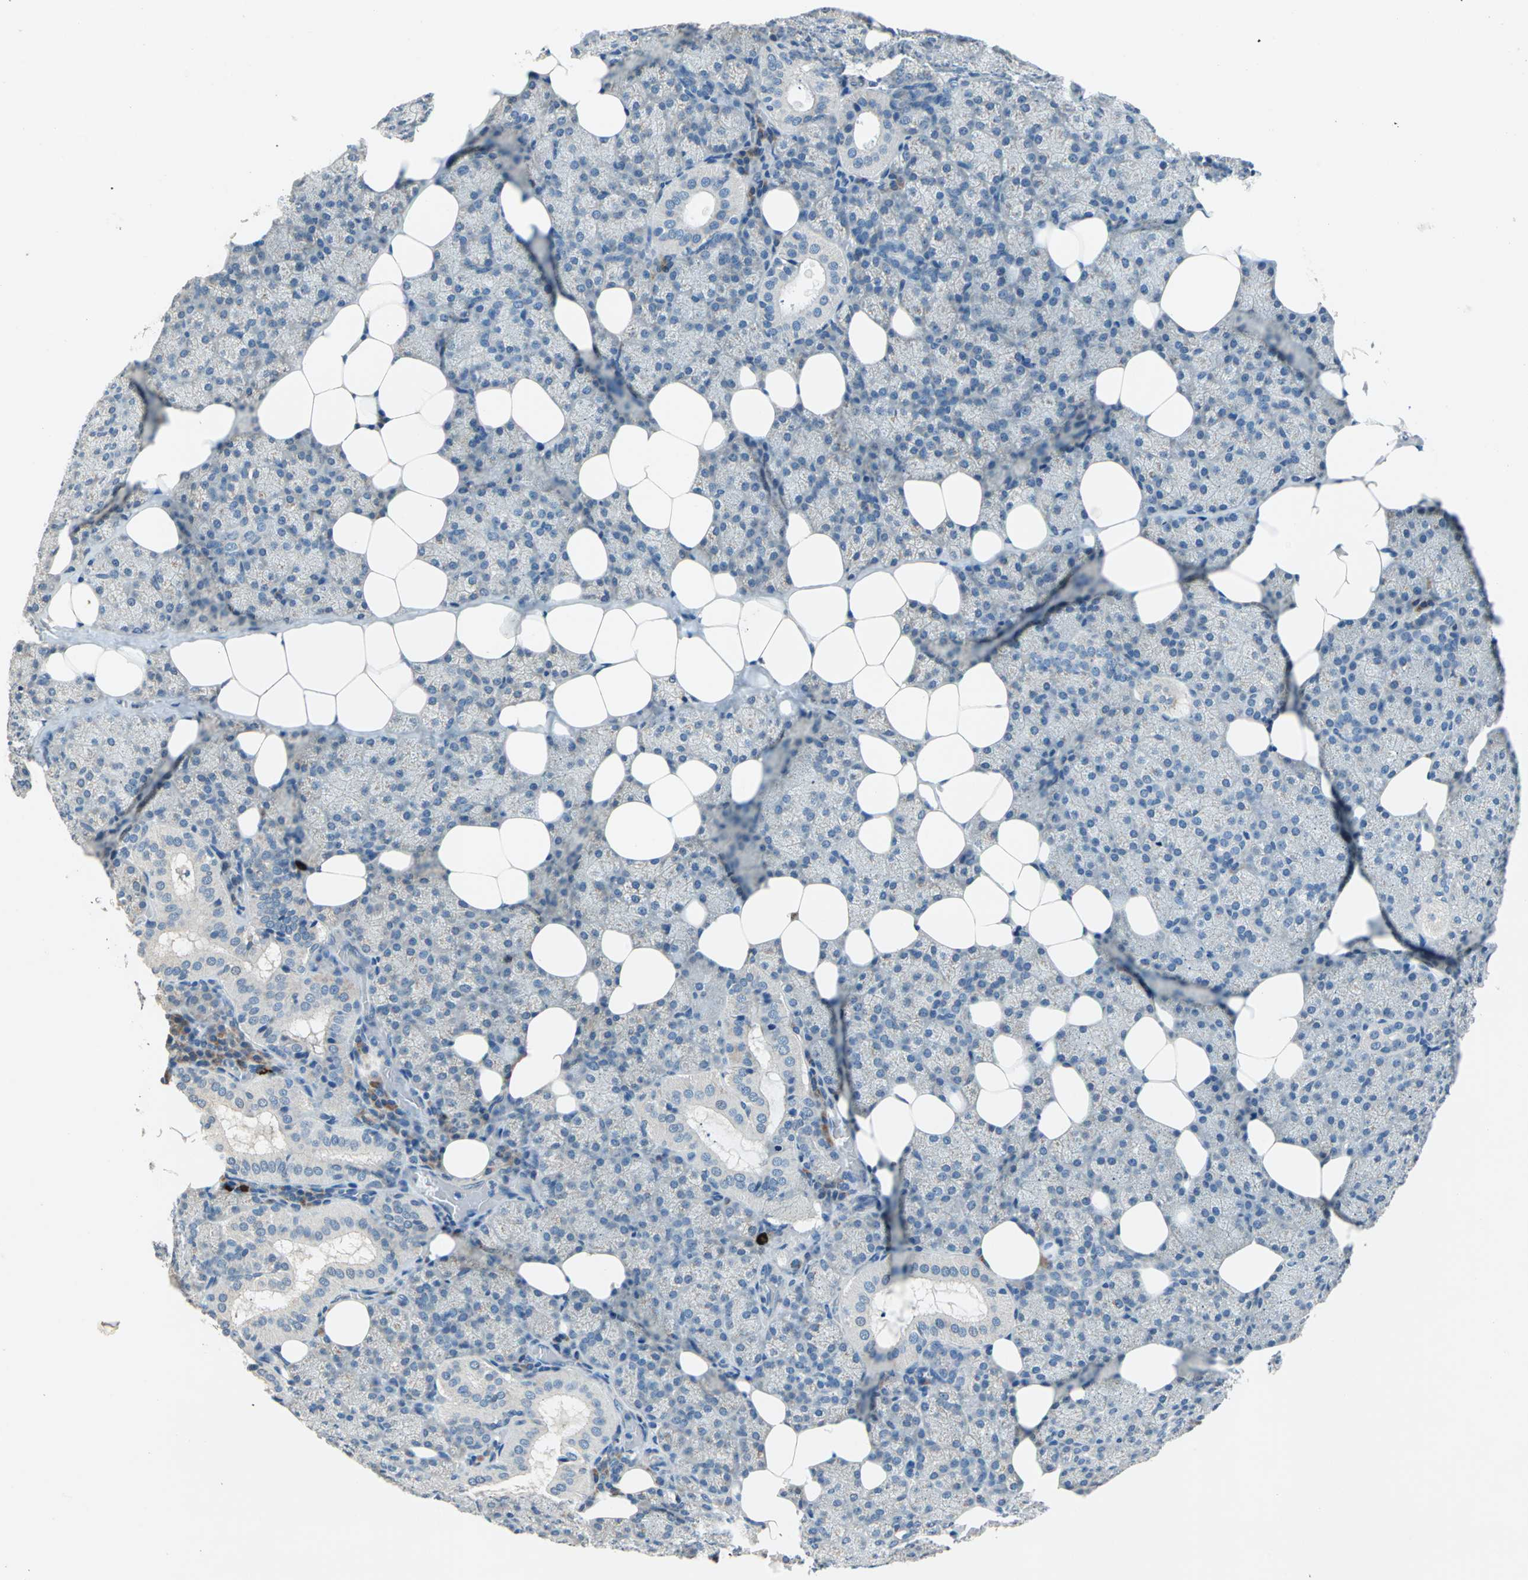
{"staining": {"intensity": "weak", "quantity": "<25%", "location": "cytoplasmic/membranous"}, "tissue": "salivary gland", "cell_type": "Glandular cells", "image_type": "normal", "snomed": [{"axis": "morphology", "description": "Normal tissue, NOS"}, {"axis": "topography", "description": "Lymph node"}, {"axis": "topography", "description": "Salivary gland"}], "caption": "DAB immunohistochemical staining of unremarkable human salivary gland demonstrates no significant staining in glandular cells.", "gene": "SLC19A2", "patient": {"sex": "male", "age": 8}}